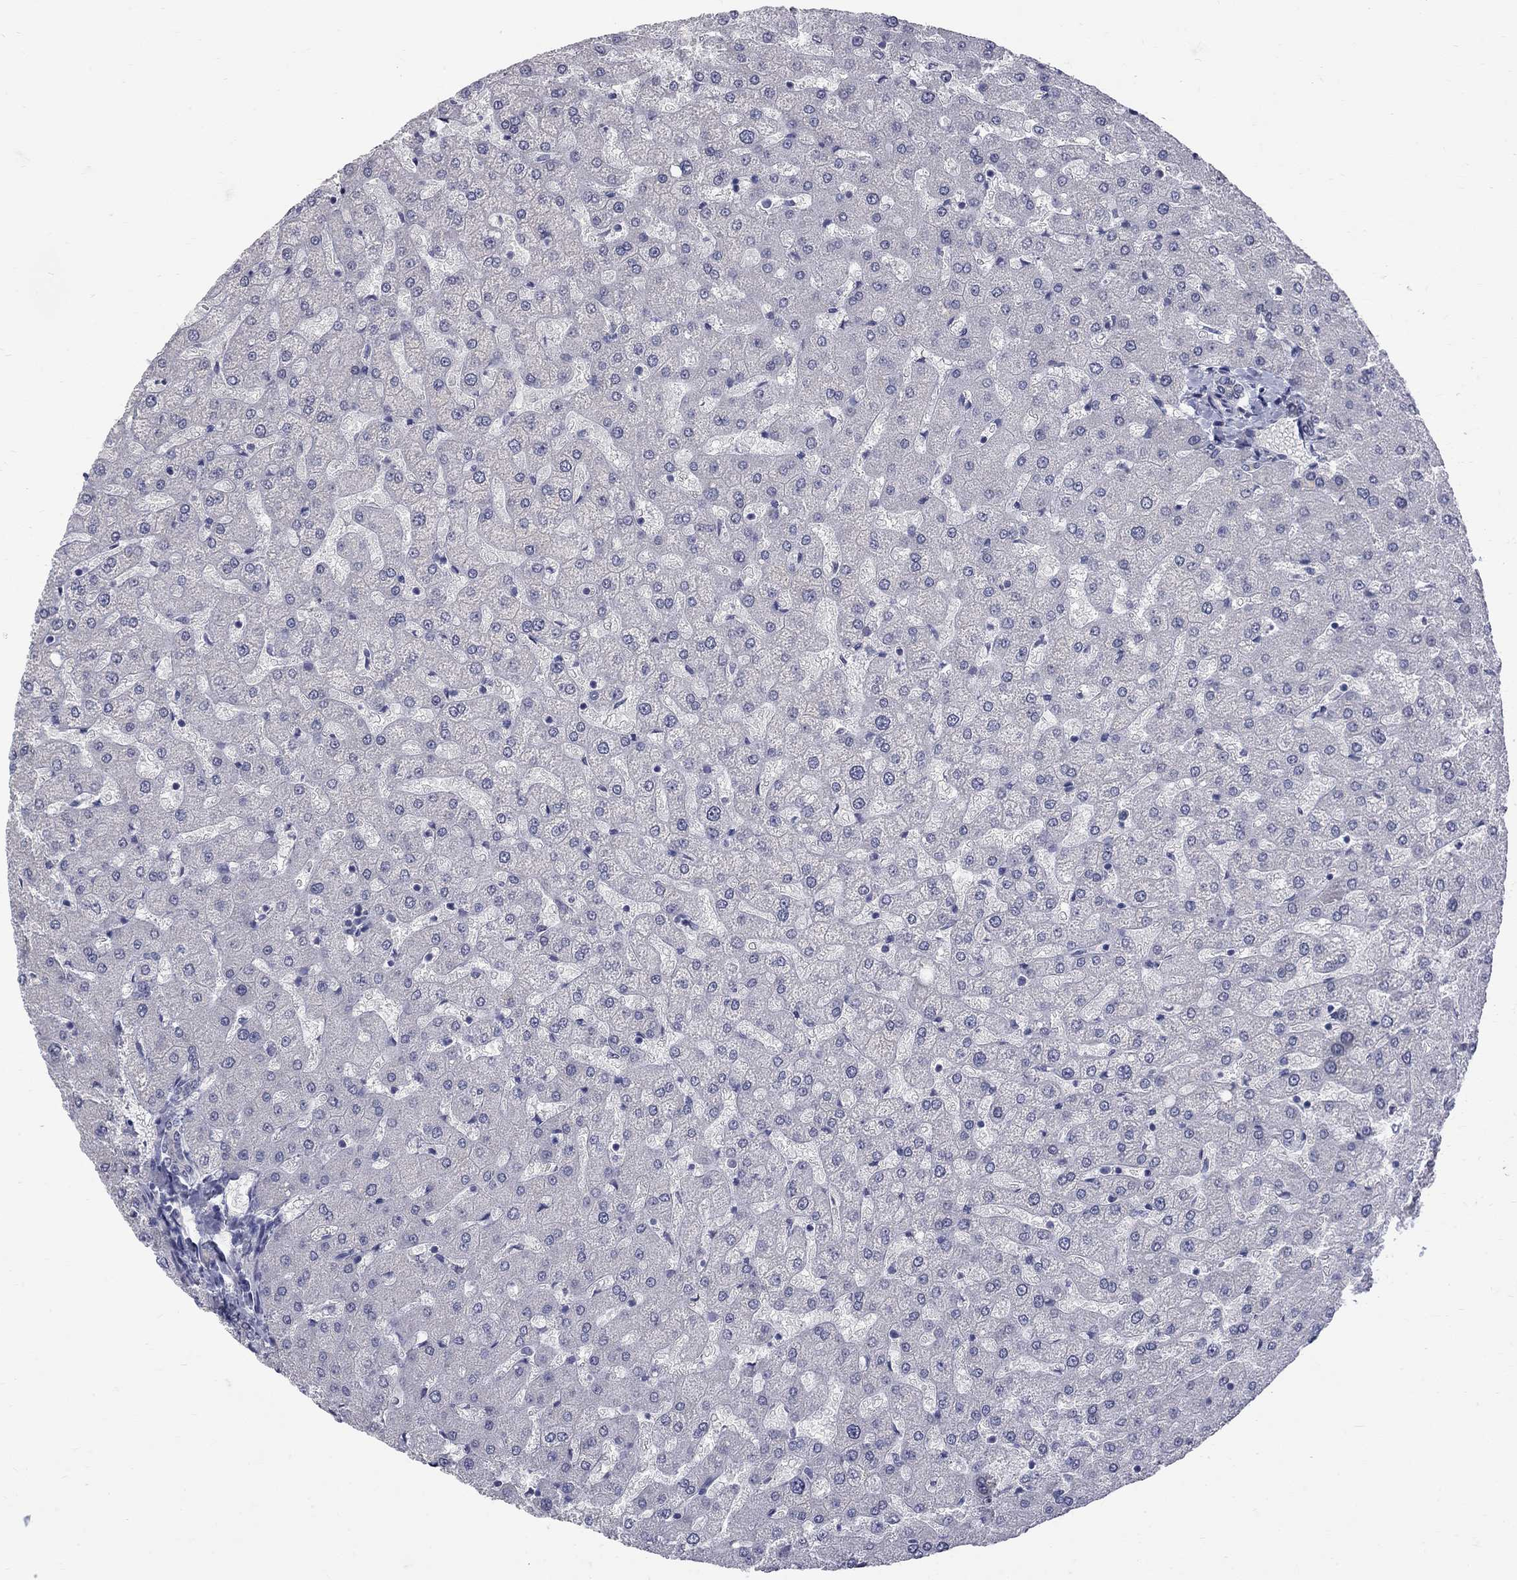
{"staining": {"intensity": "negative", "quantity": "none", "location": "none"}, "tissue": "liver", "cell_type": "Cholangiocytes", "image_type": "normal", "snomed": [{"axis": "morphology", "description": "Normal tissue, NOS"}, {"axis": "topography", "description": "Liver"}], "caption": "Immunohistochemistry image of benign liver stained for a protein (brown), which reveals no positivity in cholangiocytes.", "gene": "CTNND2", "patient": {"sex": "female", "age": 50}}